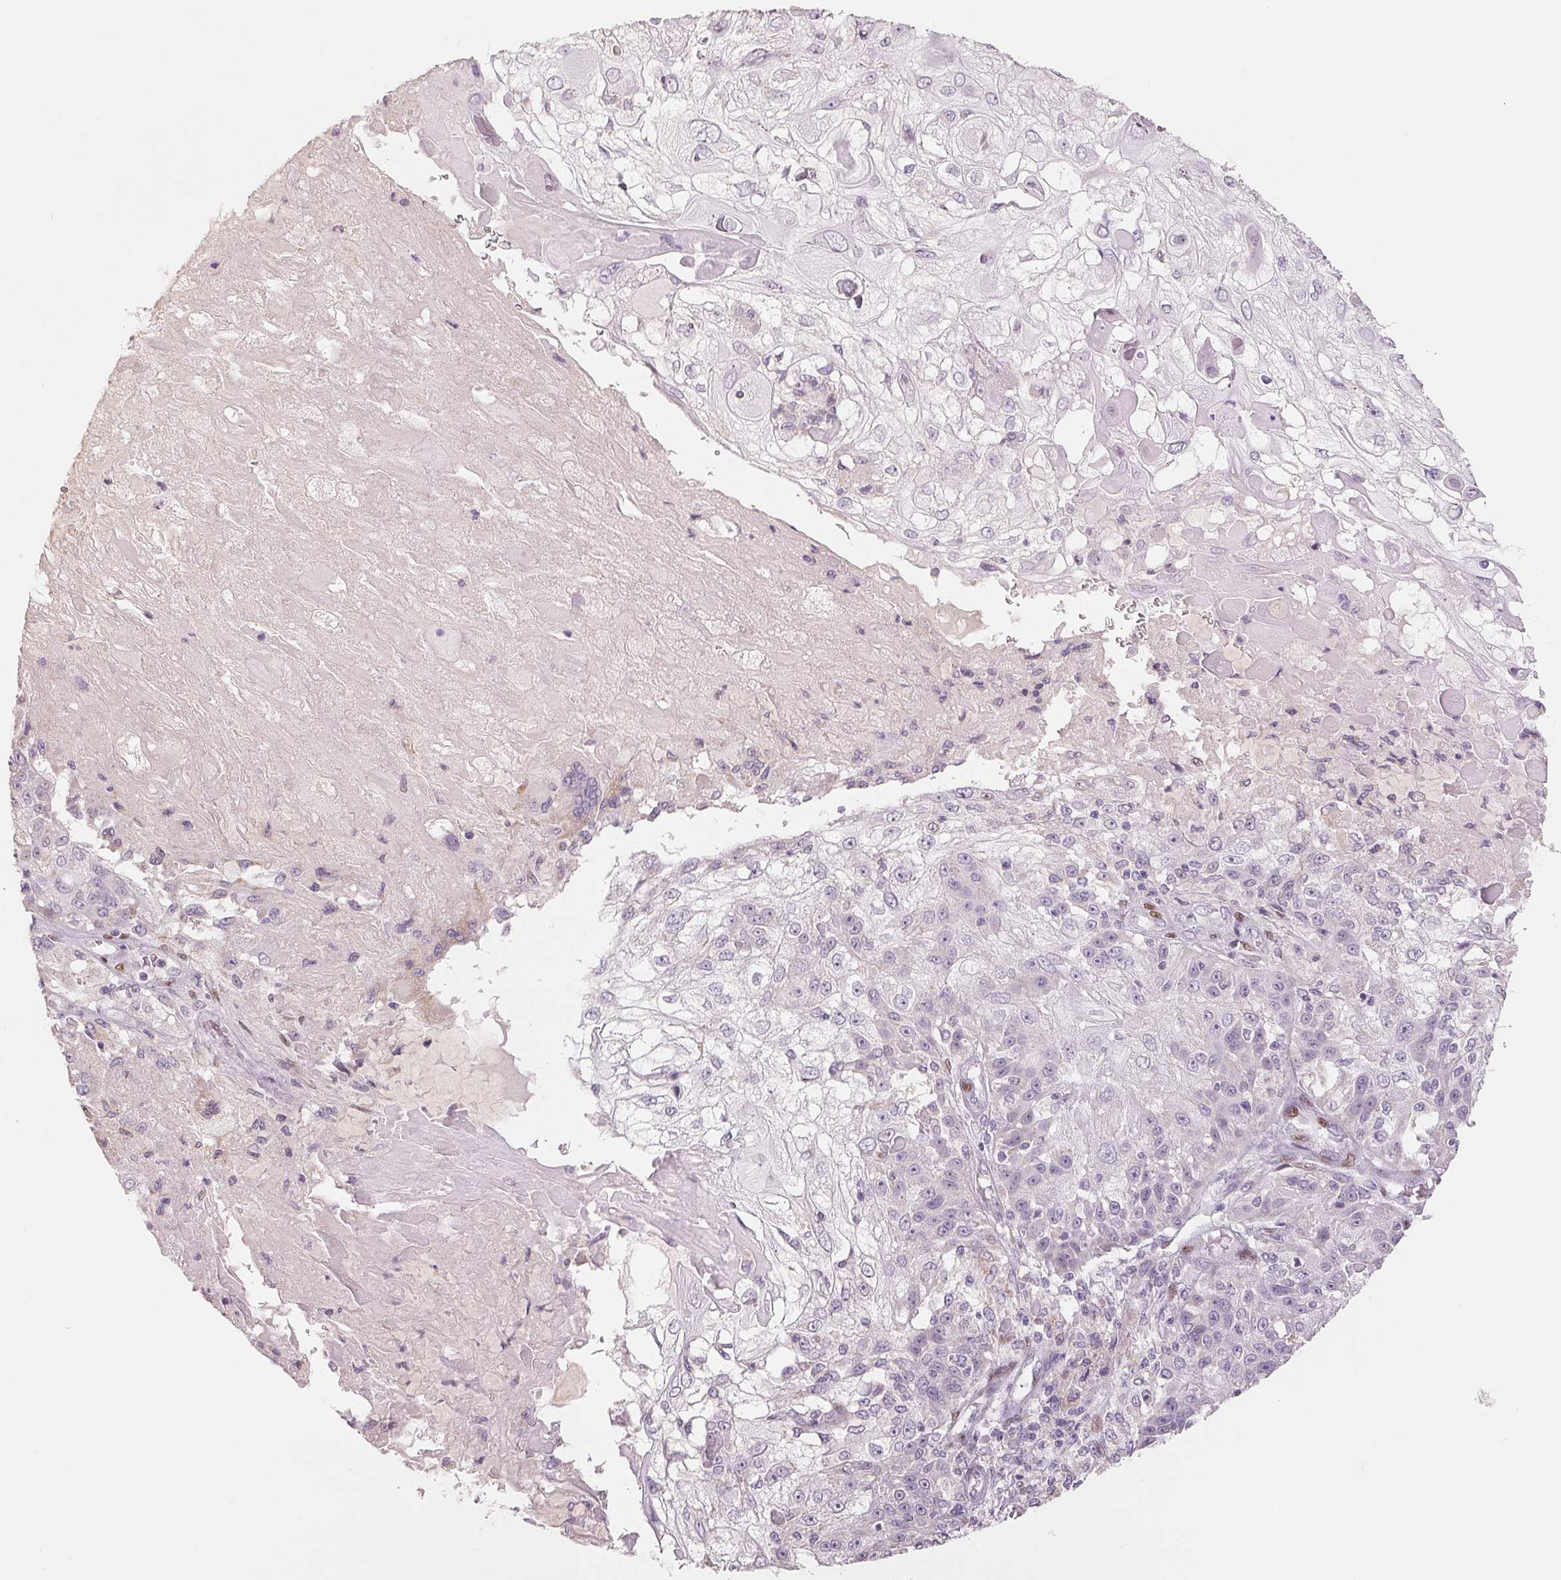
{"staining": {"intensity": "negative", "quantity": "none", "location": "none"}, "tissue": "skin cancer", "cell_type": "Tumor cells", "image_type": "cancer", "snomed": [{"axis": "morphology", "description": "Normal tissue, NOS"}, {"axis": "morphology", "description": "Squamous cell carcinoma, NOS"}, {"axis": "topography", "description": "Skin"}], "caption": "An IHC histopathology image of skin cancer is shown. There is no staining in tumor cells of skin cancer.", "gene": "SMARCD3", "patient": {"sex": "female", "age": 83}}